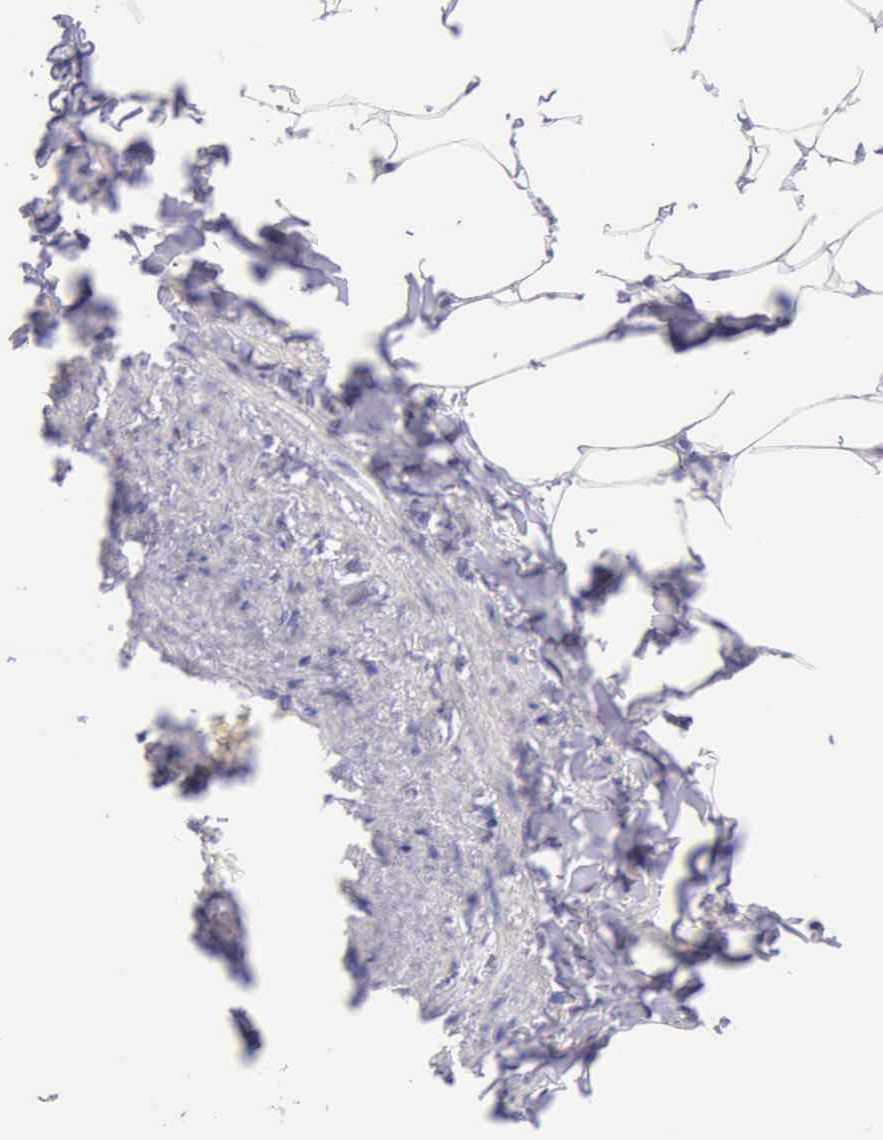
{"staining": {"intensity": "negative", "quantity": "none", "location": "none"}, "tissue": "adipose tissue", "cell_type": "Adipocytes", "image_type": "normal", "snomed": [{"axis": "morphology", "description": "Normal tissue, NOS"}, {"axis": "topography", "description": "Vascular tissue"}], "caption": "IHC image of unremarkable adipose tissue: human adipose tissue stained with DAB (3,3'-diaminobenzidine) displays no significant protein positivity in adipocytes. Nuclei are stained in blue.", "gene": "KRT8", "patient": {"sex": "male", "age": 41}}